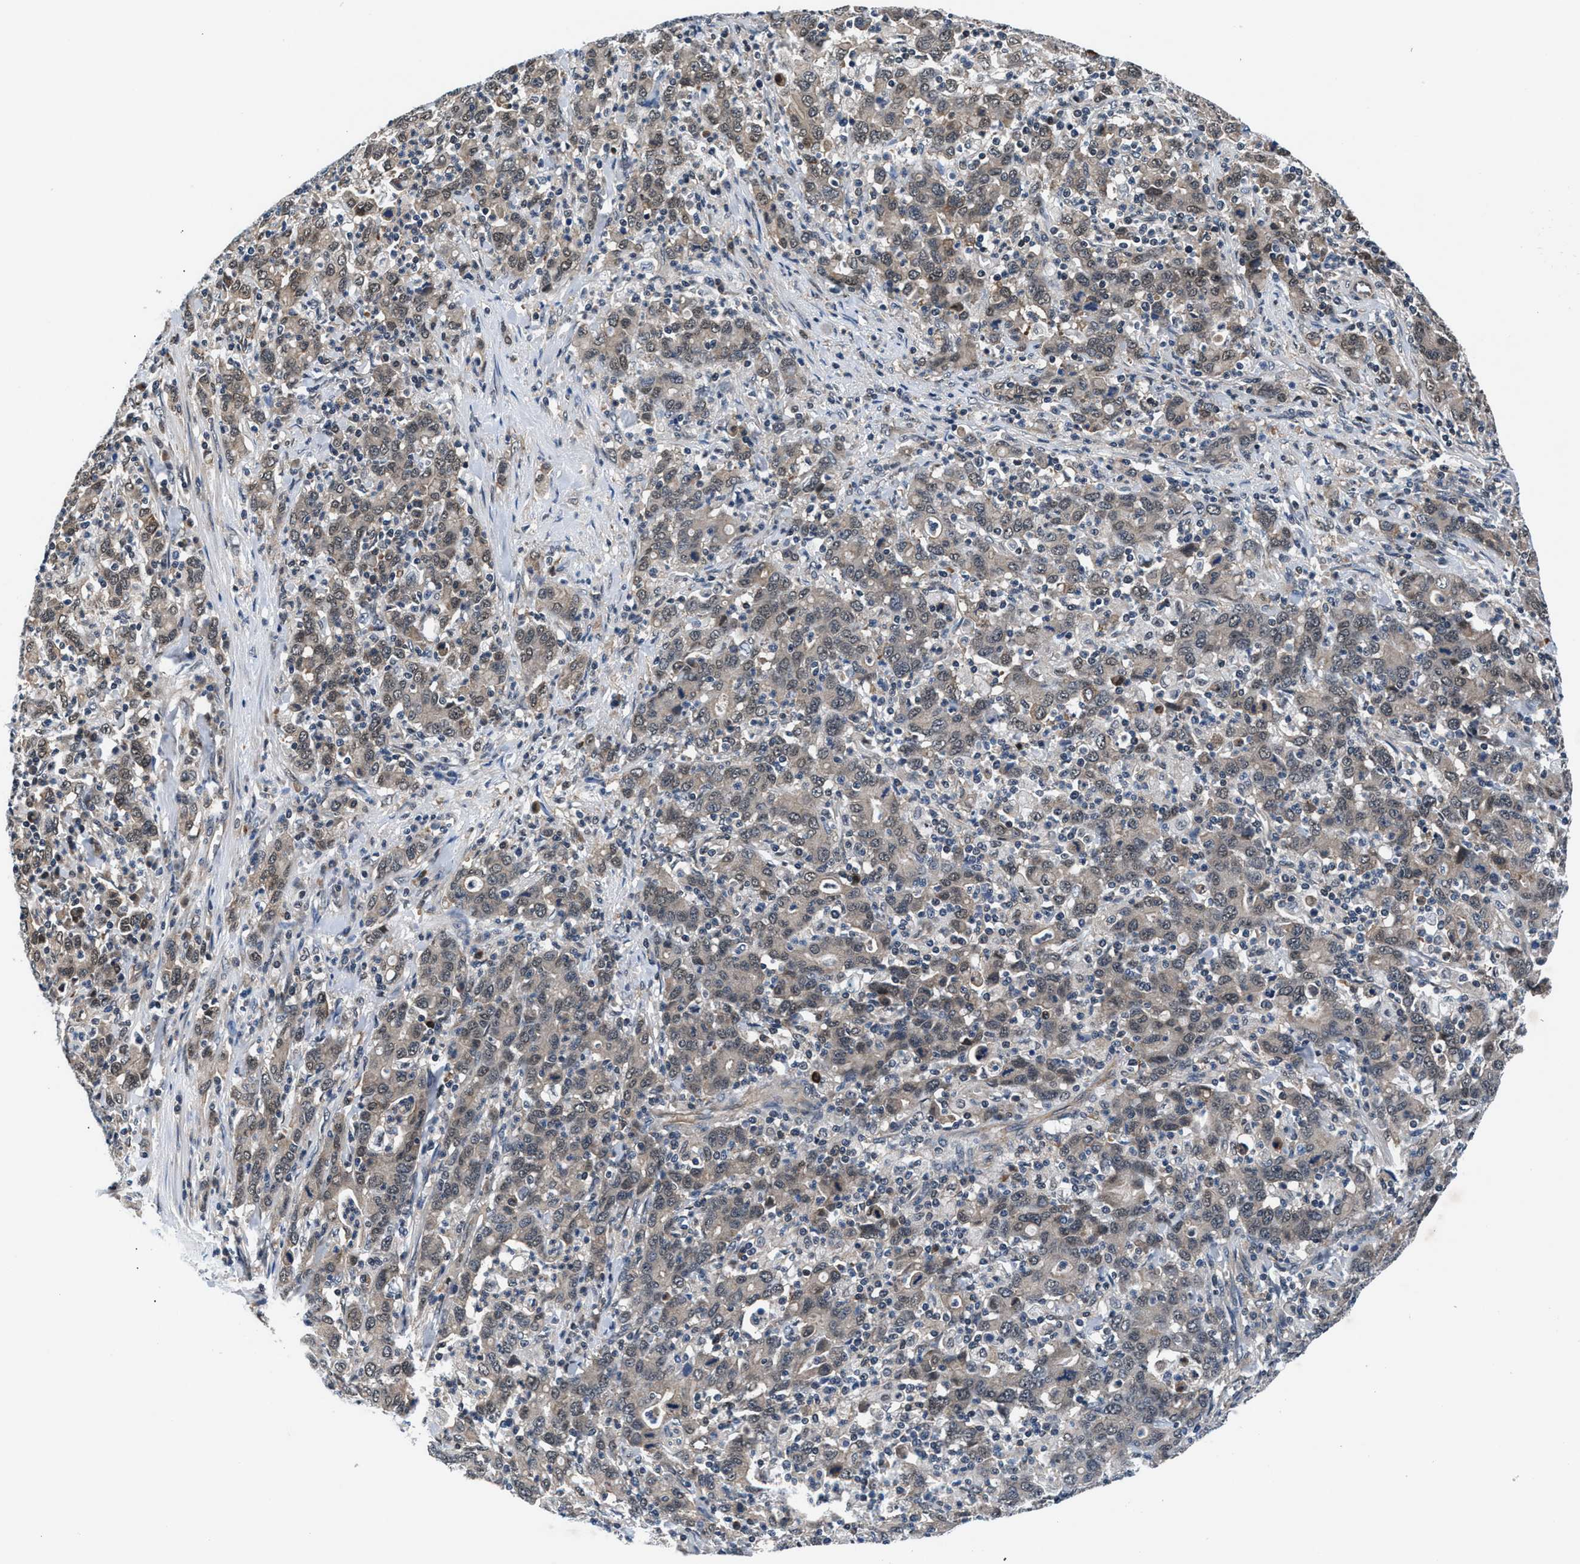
{"staining": {"intensity": "weak", "quantity": ">75%", "location": "cytoplasmic/membranous"}, "tissue": "stomach cancer", "cell_type": "Tumor cells", "image_type": "cancer", "snomed": [{"axis": "morphology", "description": "Adenocarcinoma, NOS"}, {"axis": "topography", "description": "Stomach, upper"}], "caption": "Immunohistochemistry (IHC) staining of stomach adenocarcinoma, which displays low levels of weak cytoplasmic/membranous positivity in approximately >75% of tumor cells indicating weak cytoplasmic/membranous protein expression. The staining was performed using DAB (brown) for protein detection and nuclei were counterstained in hematoxylin (blue).", "gene": "PRPSAP2", "patient": {"sex": "male", "age": 69}}